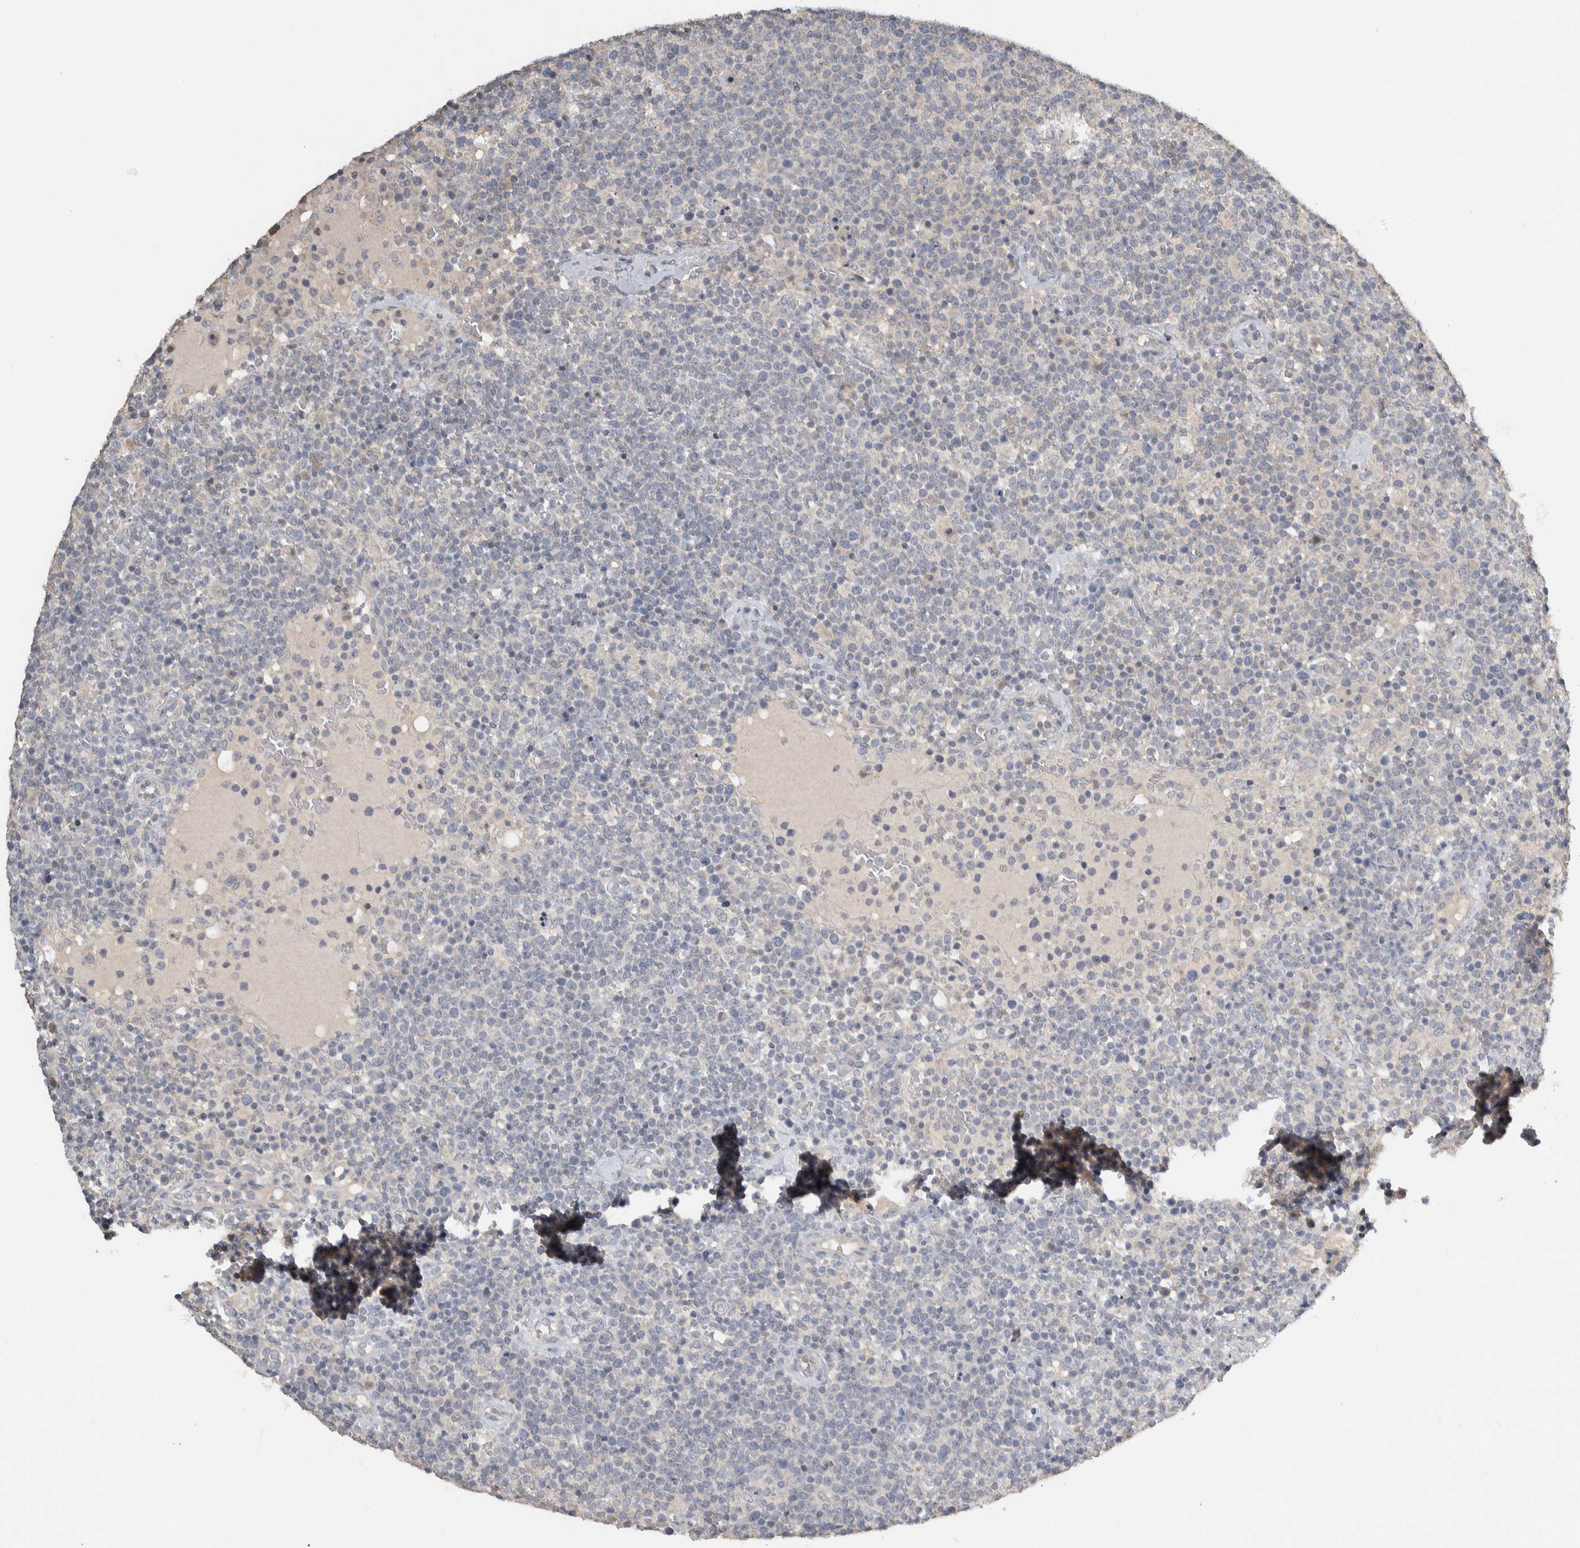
{"staining": {"intensity": "negative", "quantity": "none", "location": "none"}, "tissue": "lymphoma", "cell_type": "Tumor cells", "image_type": "cancer", "snomed": [{"axis": "morphology", "description": "Malignant lymphoma, non-Hodgkin's type, High grade"}, {"axis": "topography", "description": "Lymph node"}], "caption": "Immunohistochemistry (IHC) histopathology image of neoplastic tissue: human malignant lymphoma, non-Hodgkin's type (high-grade) stained with DAB (3,3'-diaminobenzidine) displays no significant protein expression in tumor cells. (Brightfield microscopy of DAB IHC at high magnification).", "gene": "EIF3H", "patient": {"sex": "male", "age": 61}}